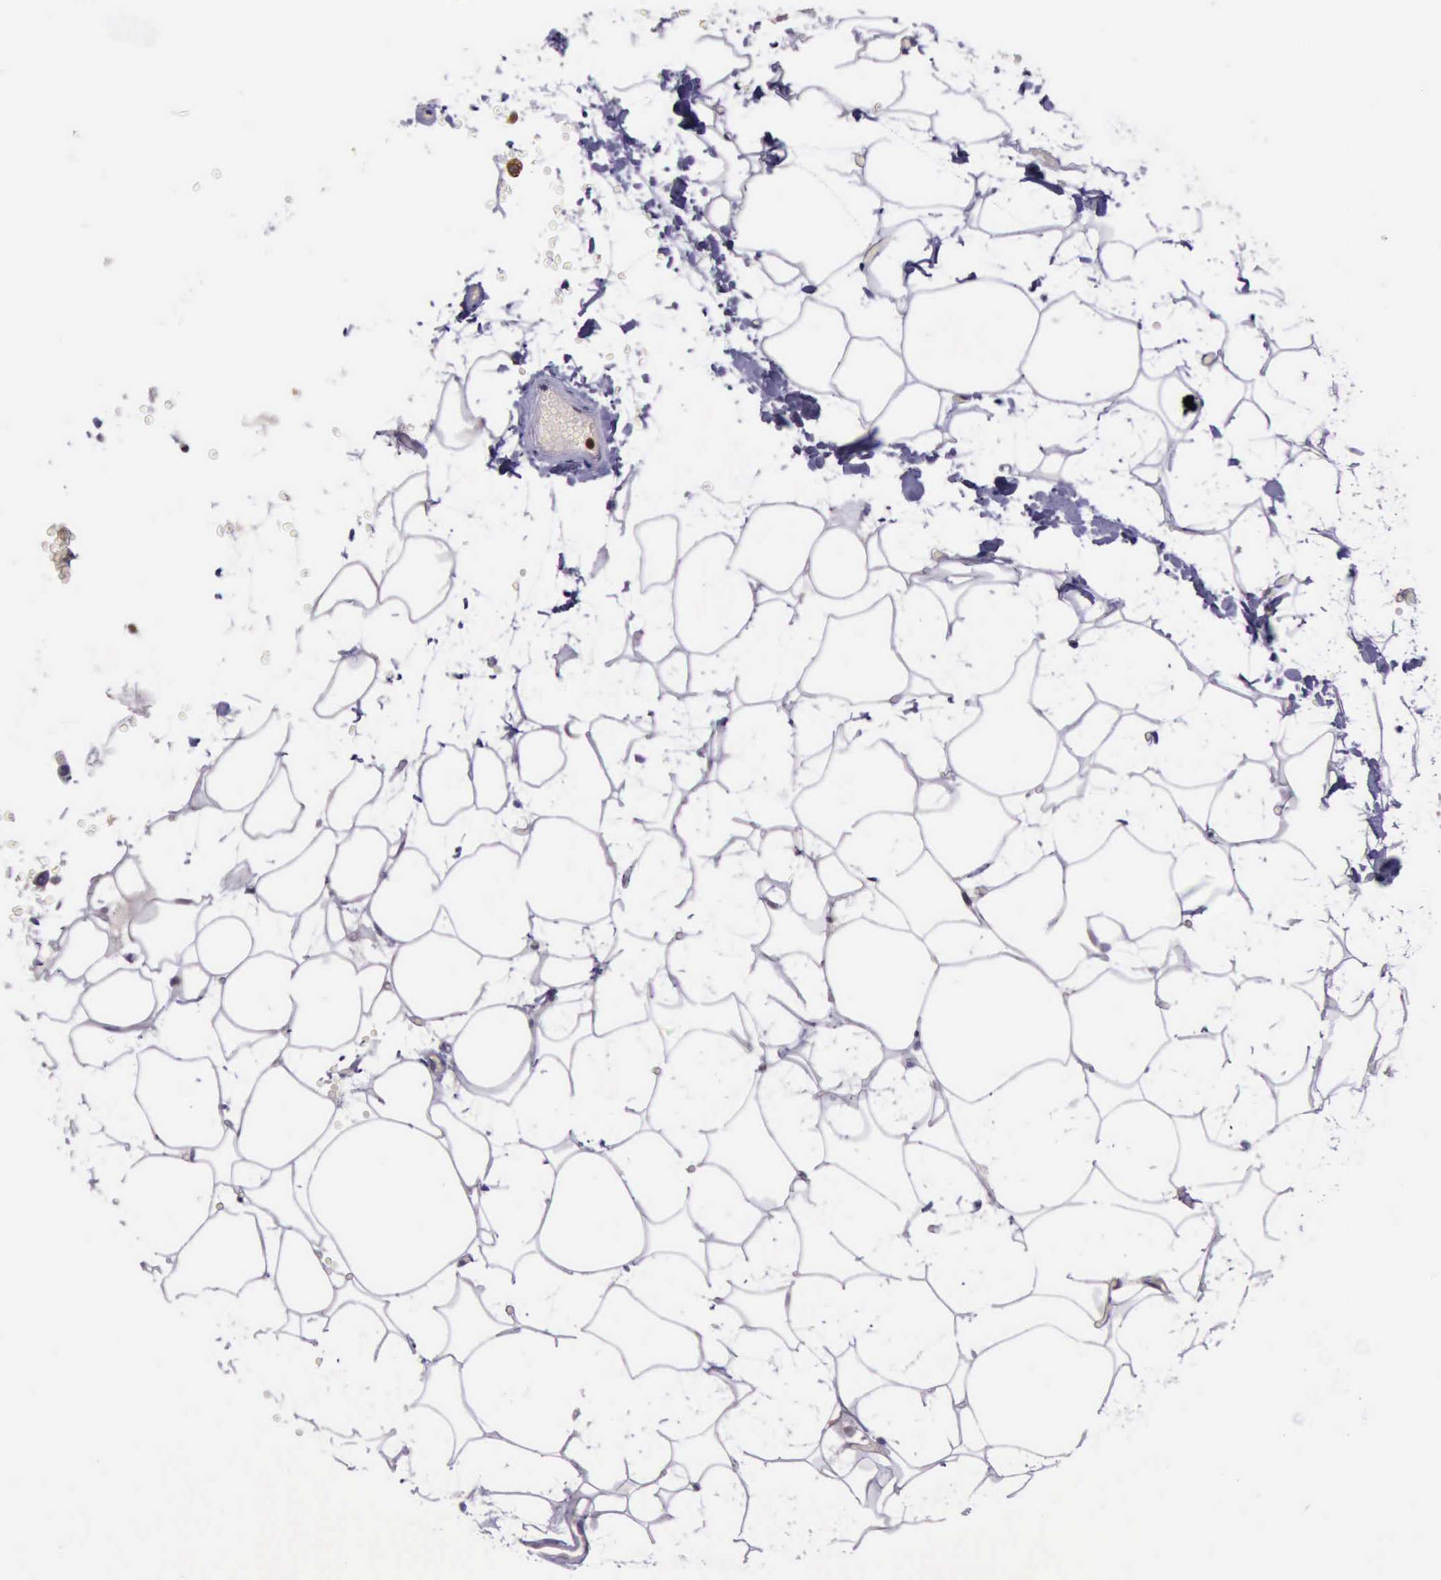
{"staining": {"intensity": "negative", "quantity": "none", "location": "none"}, "tissue": "adipose tissue", "cell_type": "Adipocytes", "image_type": "normal", "snomed": [{"axis": "morphology", "description": "Normal tissue, NOS"}, {"axis": "morphology", "description": "Fibrosis, NOS"}, {"axis": "topography", "description": "Breast"}], "caption": "An IHC micrograph of benign adipose tissue is shown. There is no staining in adipocytes of adipose tissue.", "gene": "PLEK2", "patient": {"sex": "female", "age": 24}}